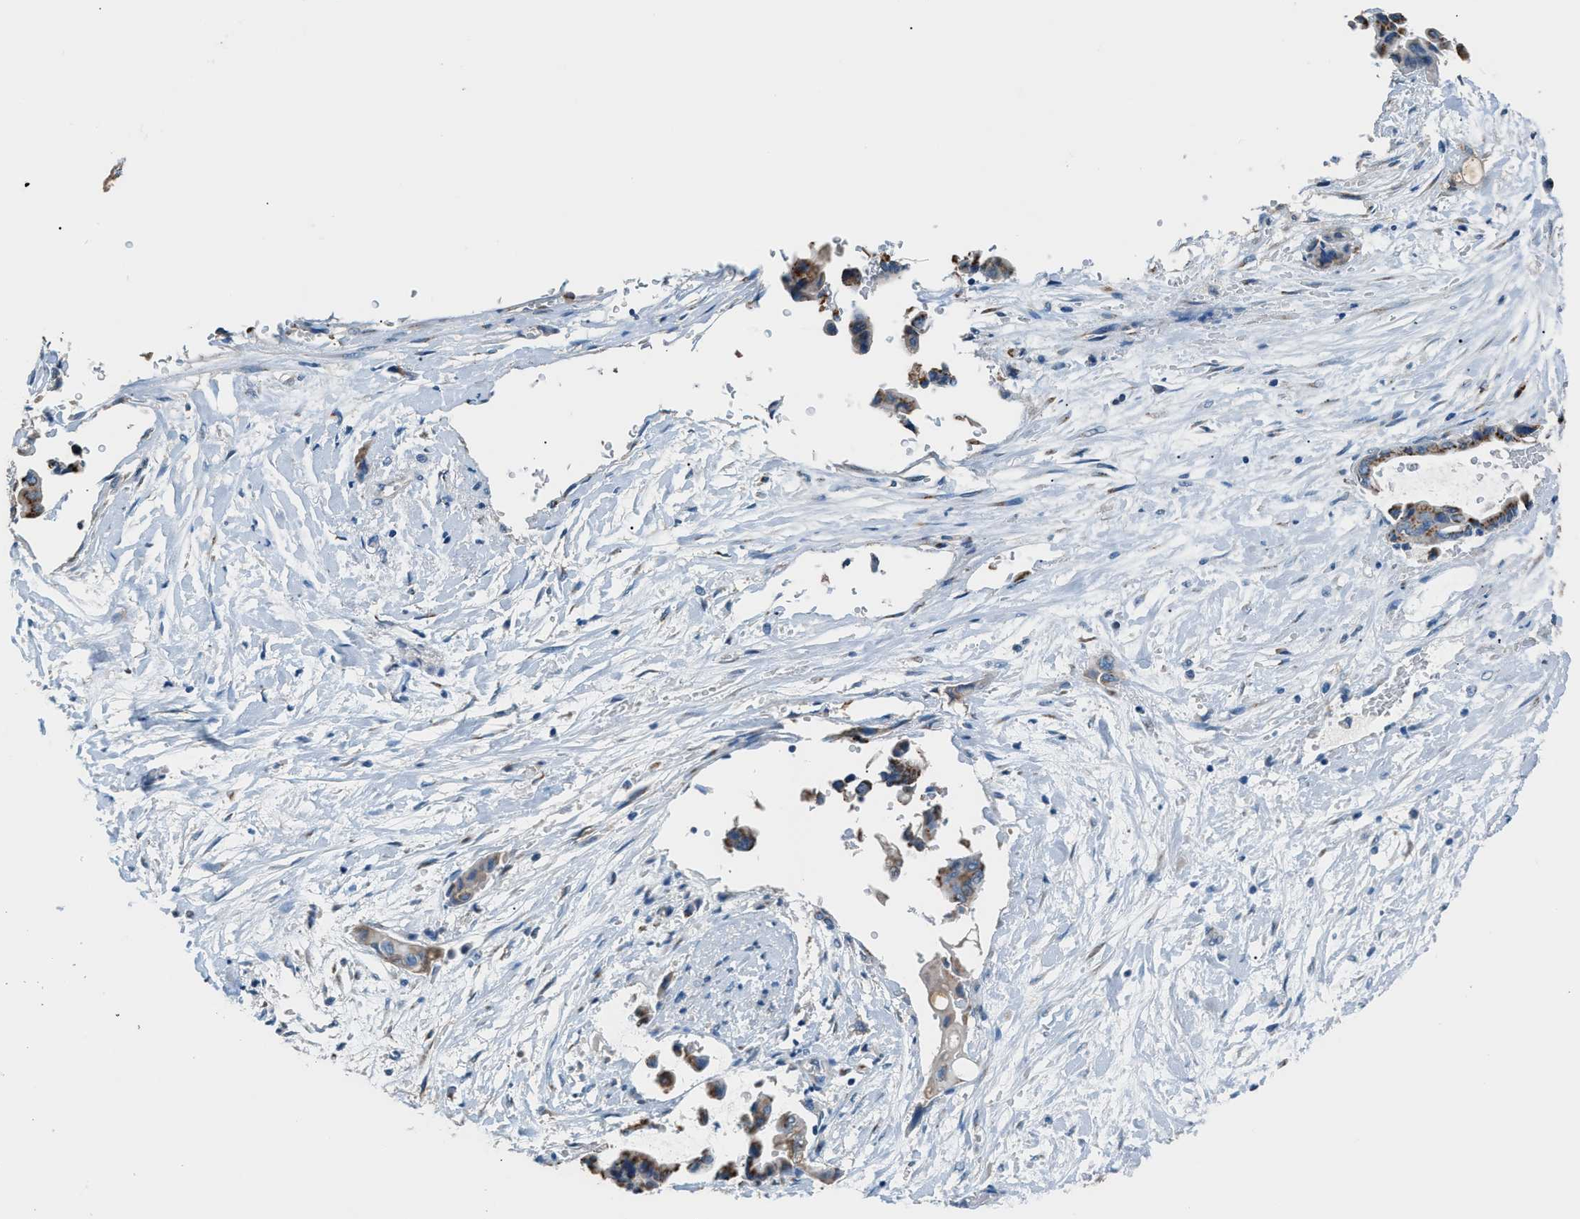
{"staining": {"intensity": "moderate", "quantity": ">75%", "location": "cytoplasmic/membranous"}, "tissue": "liver cancer", "cell_type": "Tumor cells", "image_type": "cancer", "snomed": [{"axis": "morphology", "description": "Cholangiocarcinoma"}, {"axis": "topography", "description": "Liver"}], "caption": "Moderate cytoplasmic/membranous protein expression is seen in approximately >75% of tumor cells in liver cancer (cholangiocarcinoma).", "gene": "GOLM1", "patient": {"sex": "female", "age": 61}}